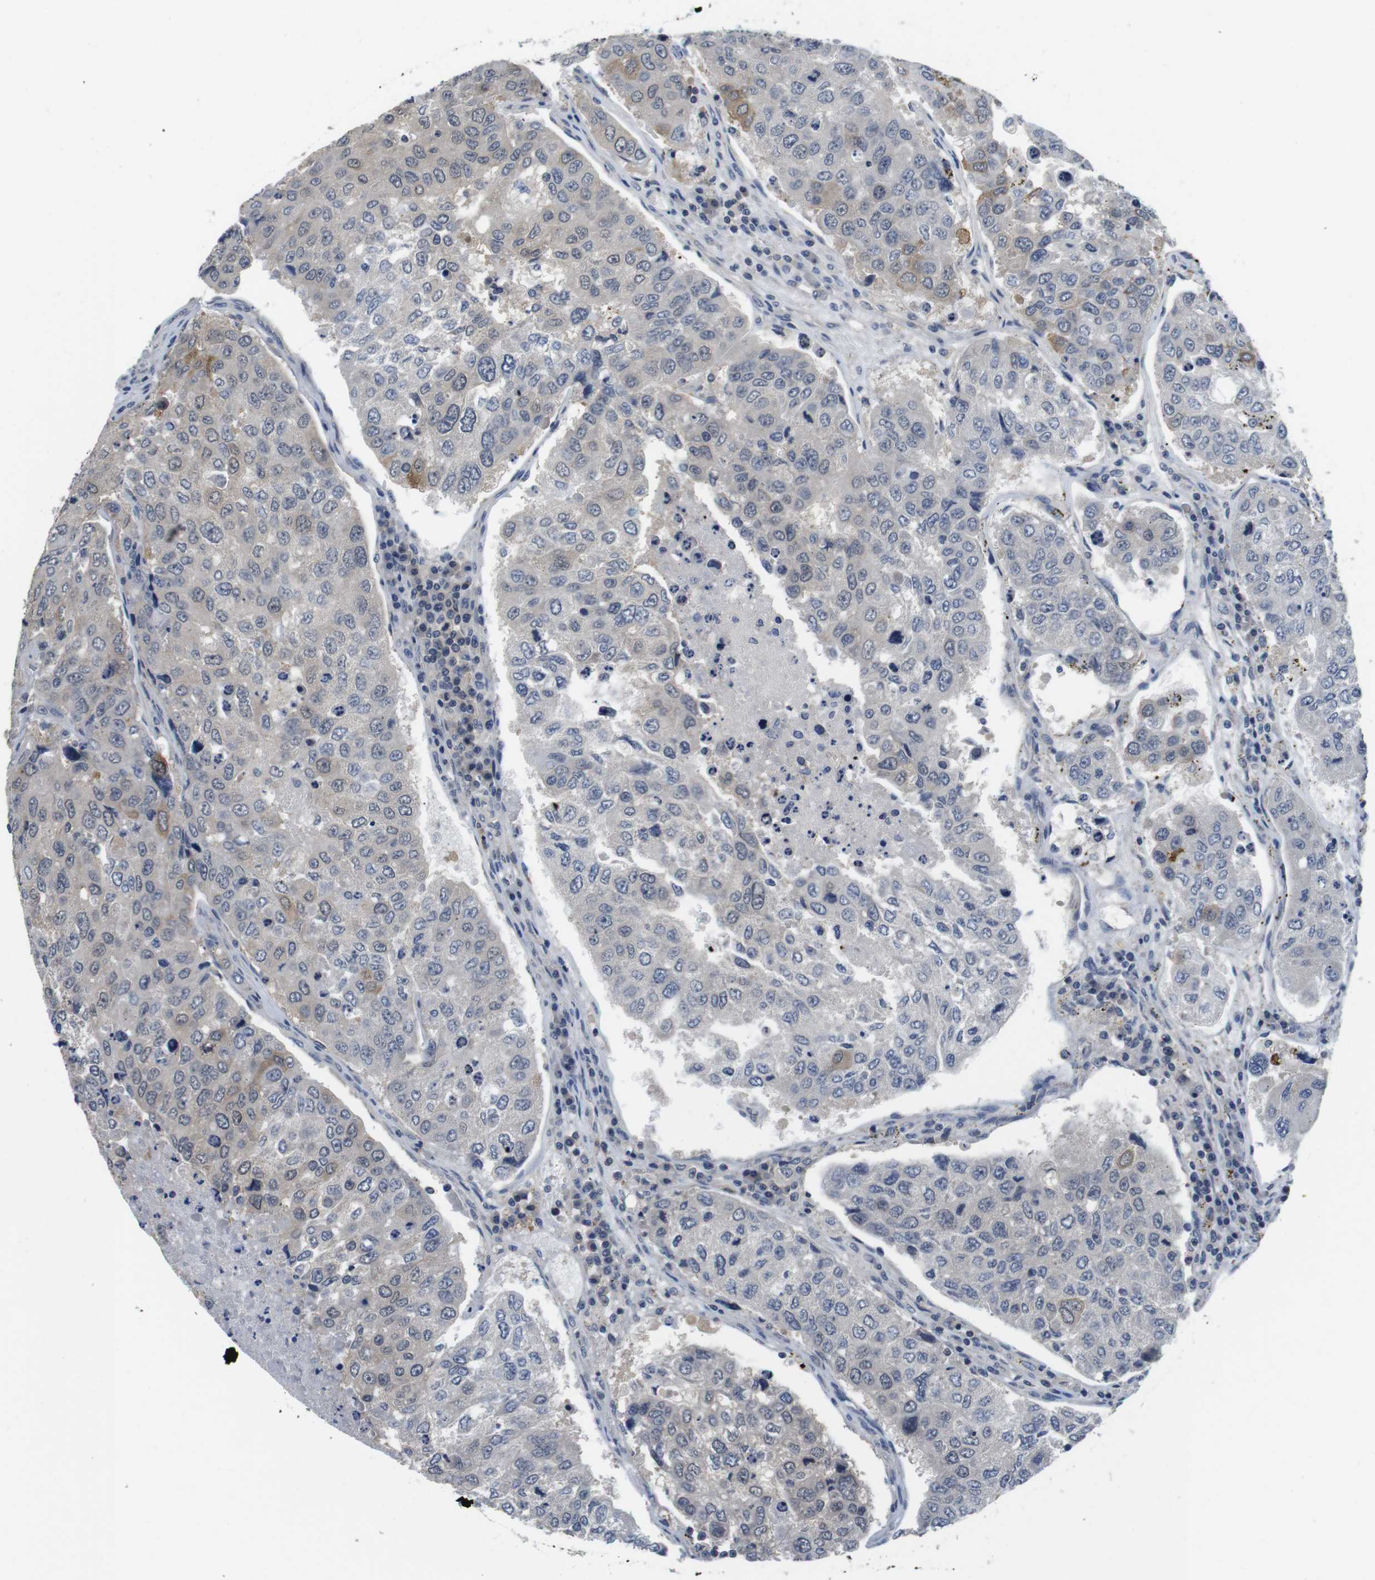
{"staining": {"intensity": "moderate", "quantity": "<25%", "location": "cytoplasmic/membranous"}, "tissue": "urothelial cancer", "cell_type": "Tumor cells", "image_type": "cancer", "snomed": [{"axis": "morphology", "description": "Urothelial carcinoma, High grade"}, {"axis": "topography", "description": "Lymph node"}, {"axis": "topography", "description": "Urinary bladder"}], "caption": "A photomicrograph of human high-grade urothelial carcinoma stained for a protein exhibits moderate cytoplasmic/membranous brown staining in tumor cells.", "gene": "FADD", "patient": {"sex": "male", "age": 51}}